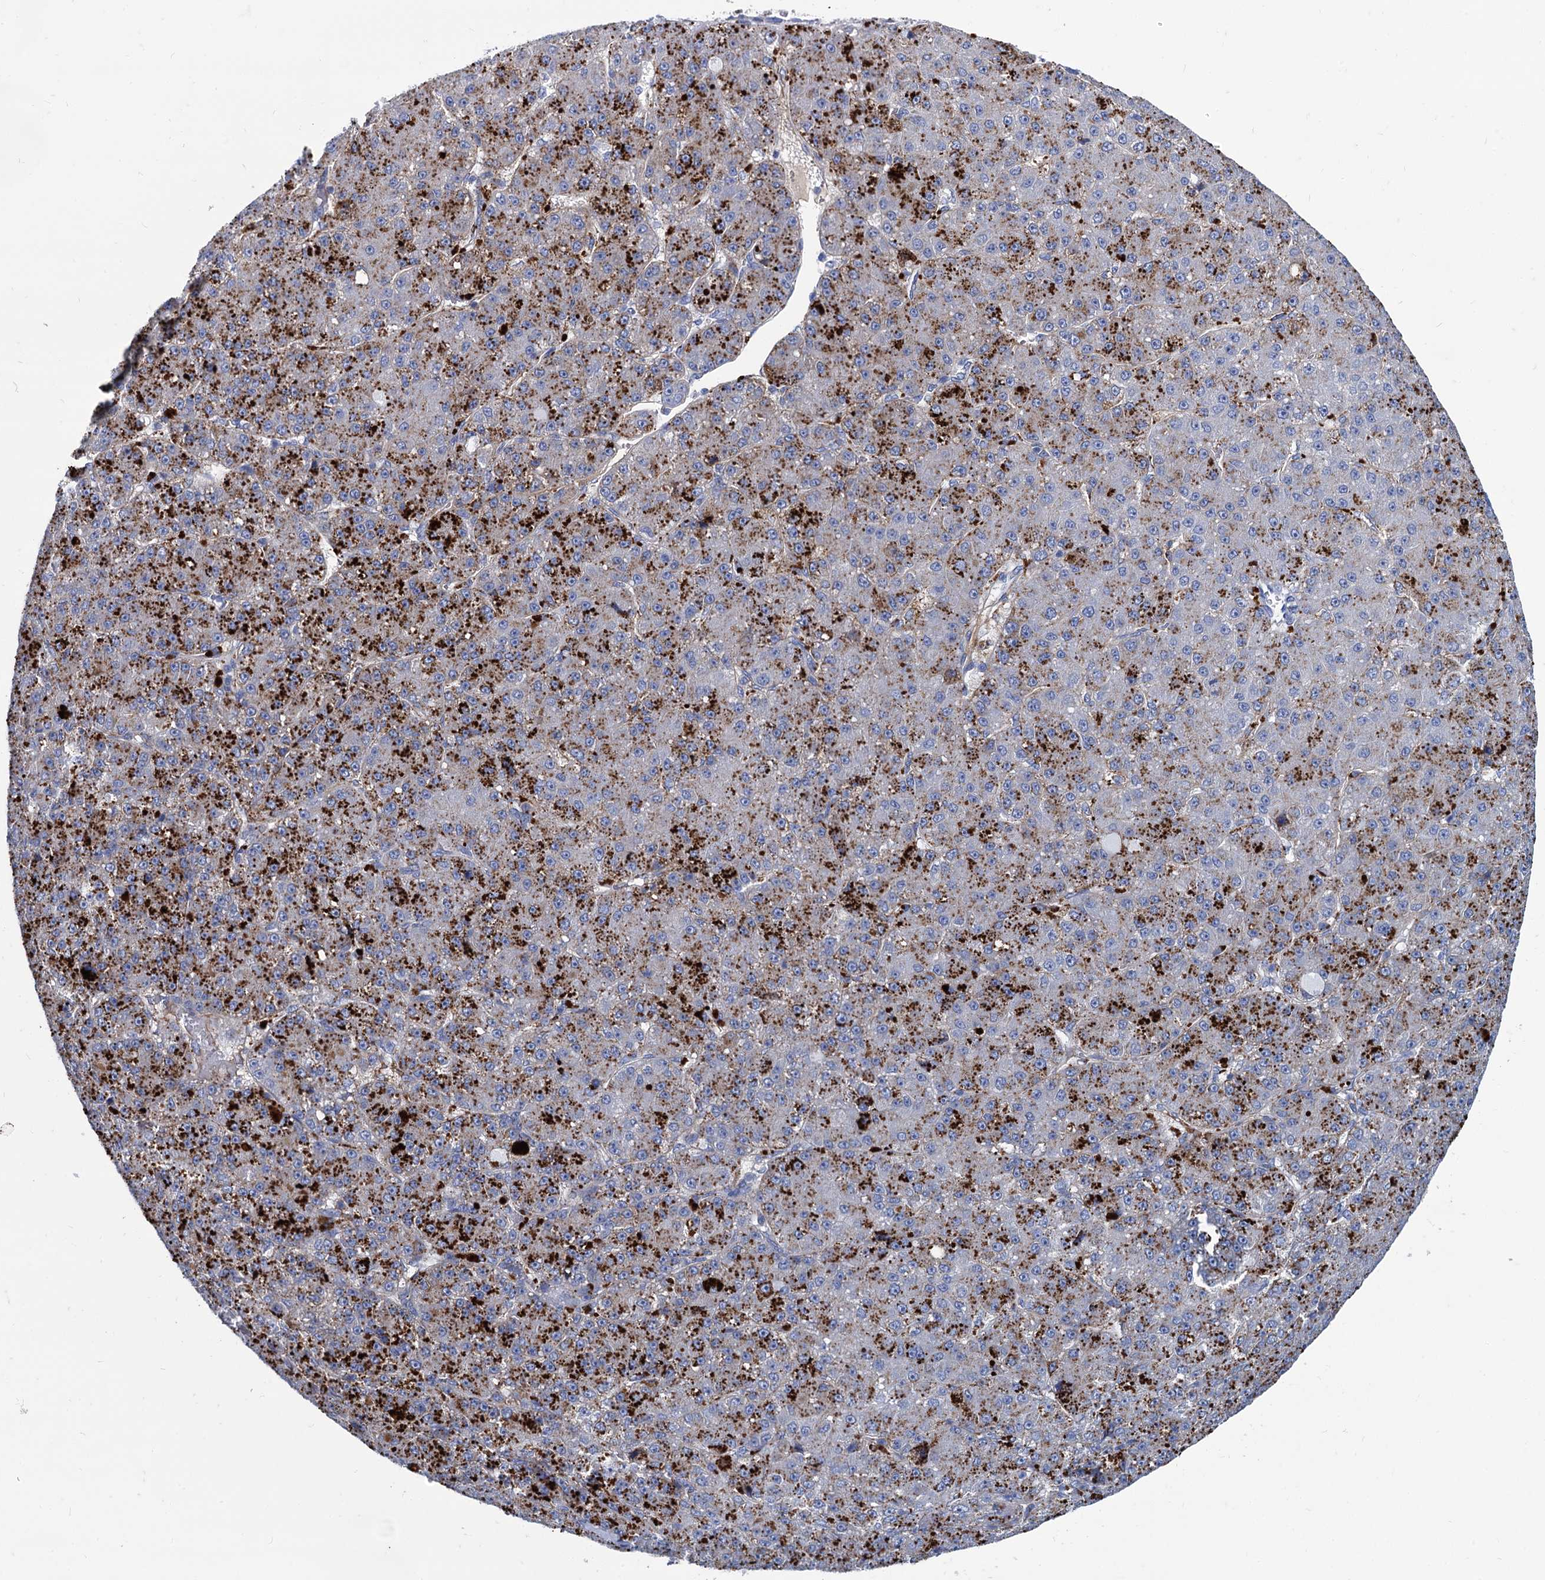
{"staining": {"intensity": "strong", "quantity": "25%-75%", "location": "cytoplasmic/membranous"}, "tissue": "liver cancer", "cell_type": "Tumor cells", "image_type": "cancer", "snomed": [{"axis": "morphology", "description": "Carcinoma, Hepatocellular, NOS"}, {"axis": "topography", "description": "Liver"}], "caption": "Liver cancer (hepatocellular carcinoma) stained with DAB (3,3'-diaminobenzidine) immunohistochemistry (IHC) reveals high levels of strong cytoplasmic/membranous positivity in approximately 25%-75% of tumor cells.", "gene": "APOD", "patient": {"sex": "male", "age": 67}}